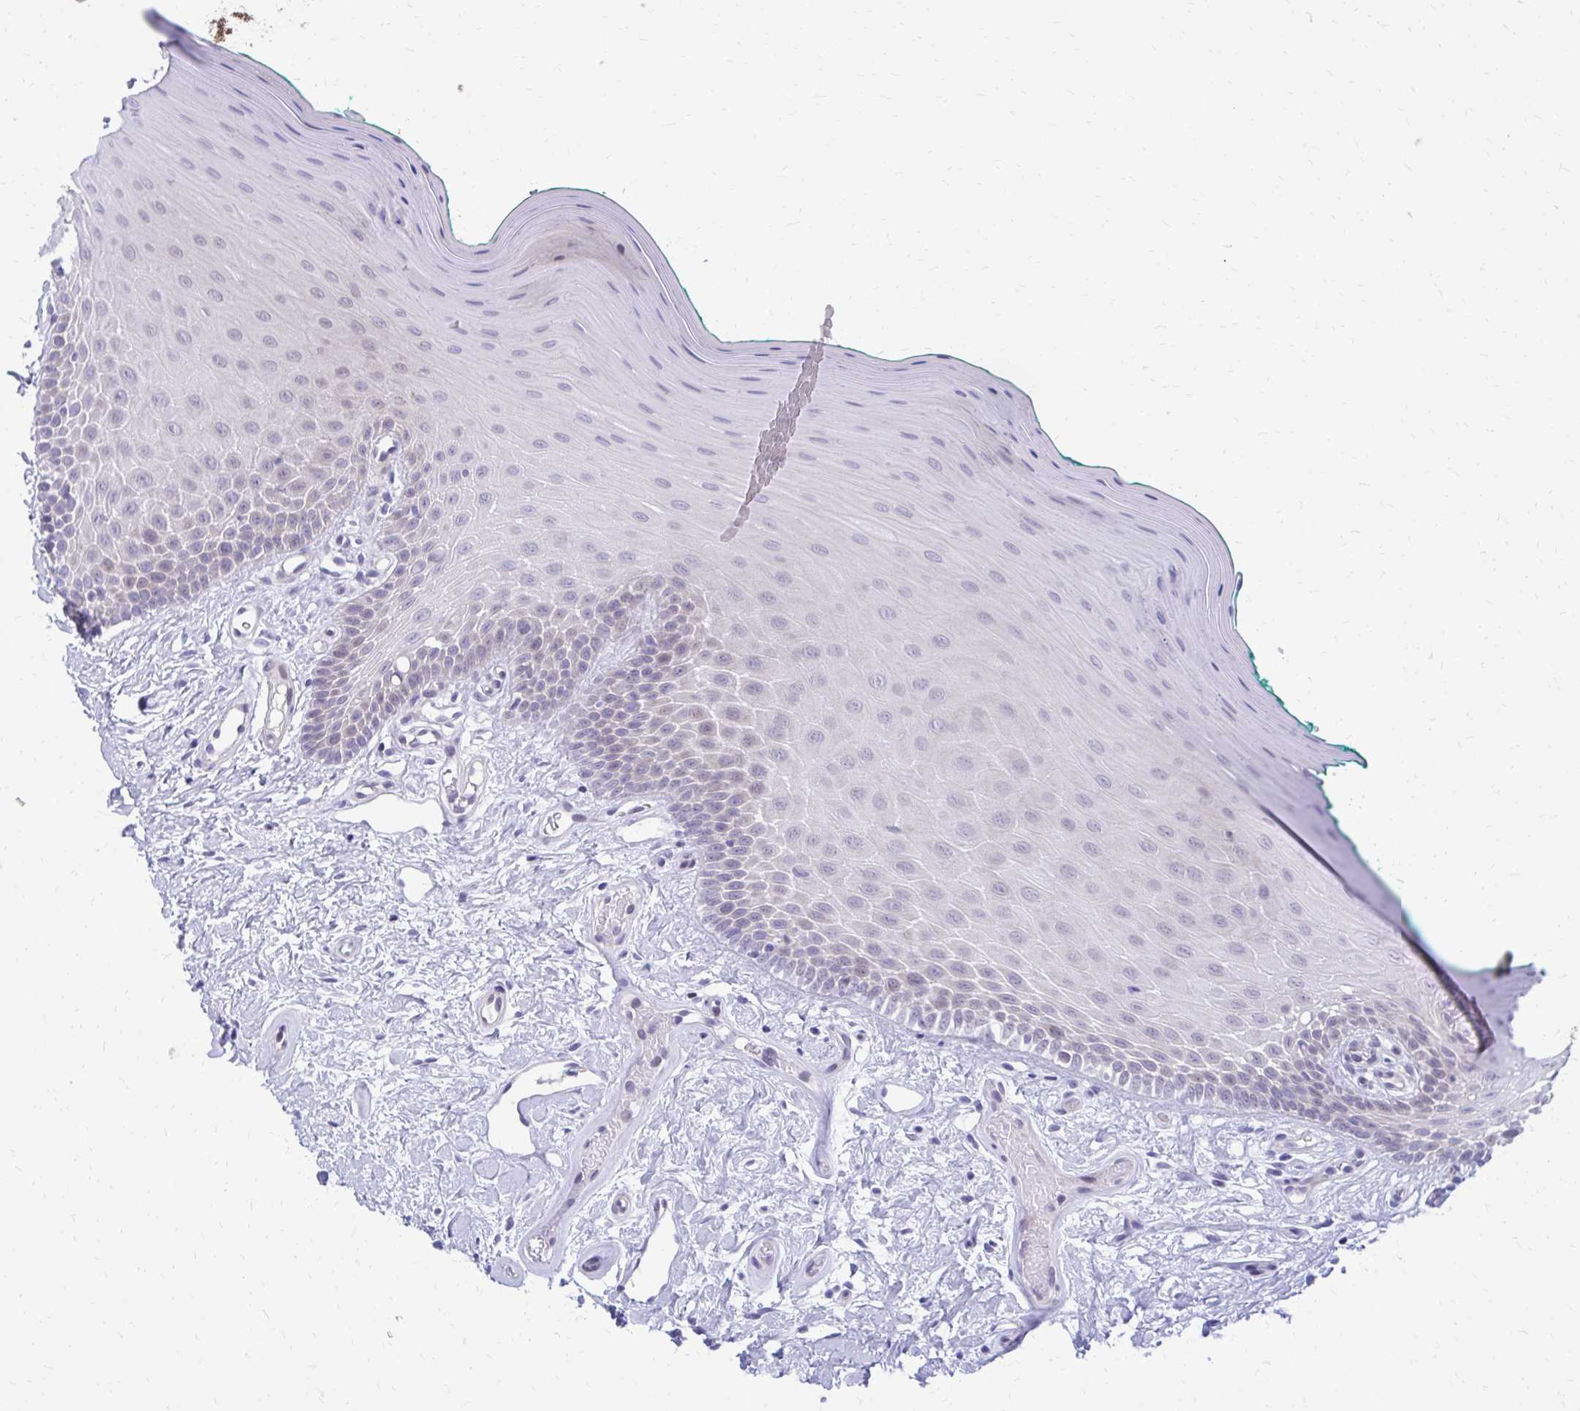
{"staining": {"intensity": "negative", "quantity": "none", "location": "none"}, "tissue": "oral mucosa", "cell_type": "Squamous epithelial cells", "image_type": "normal", "snomed": [{"axis": "morphology", "description": "Normal tissue, NOS"}, {"axis": "topography", "description": "Oral tissue"}], "caption": "IHC photomicrograph of normal oral mucosa: human oral mucosa stained with DAB (3,3'-diaminobenzidine) exhibits no significant protein positivity in squamous epithelial cells.", "gene": "ANKRD30B", "patient": {"sex": "female", "age": 40}}